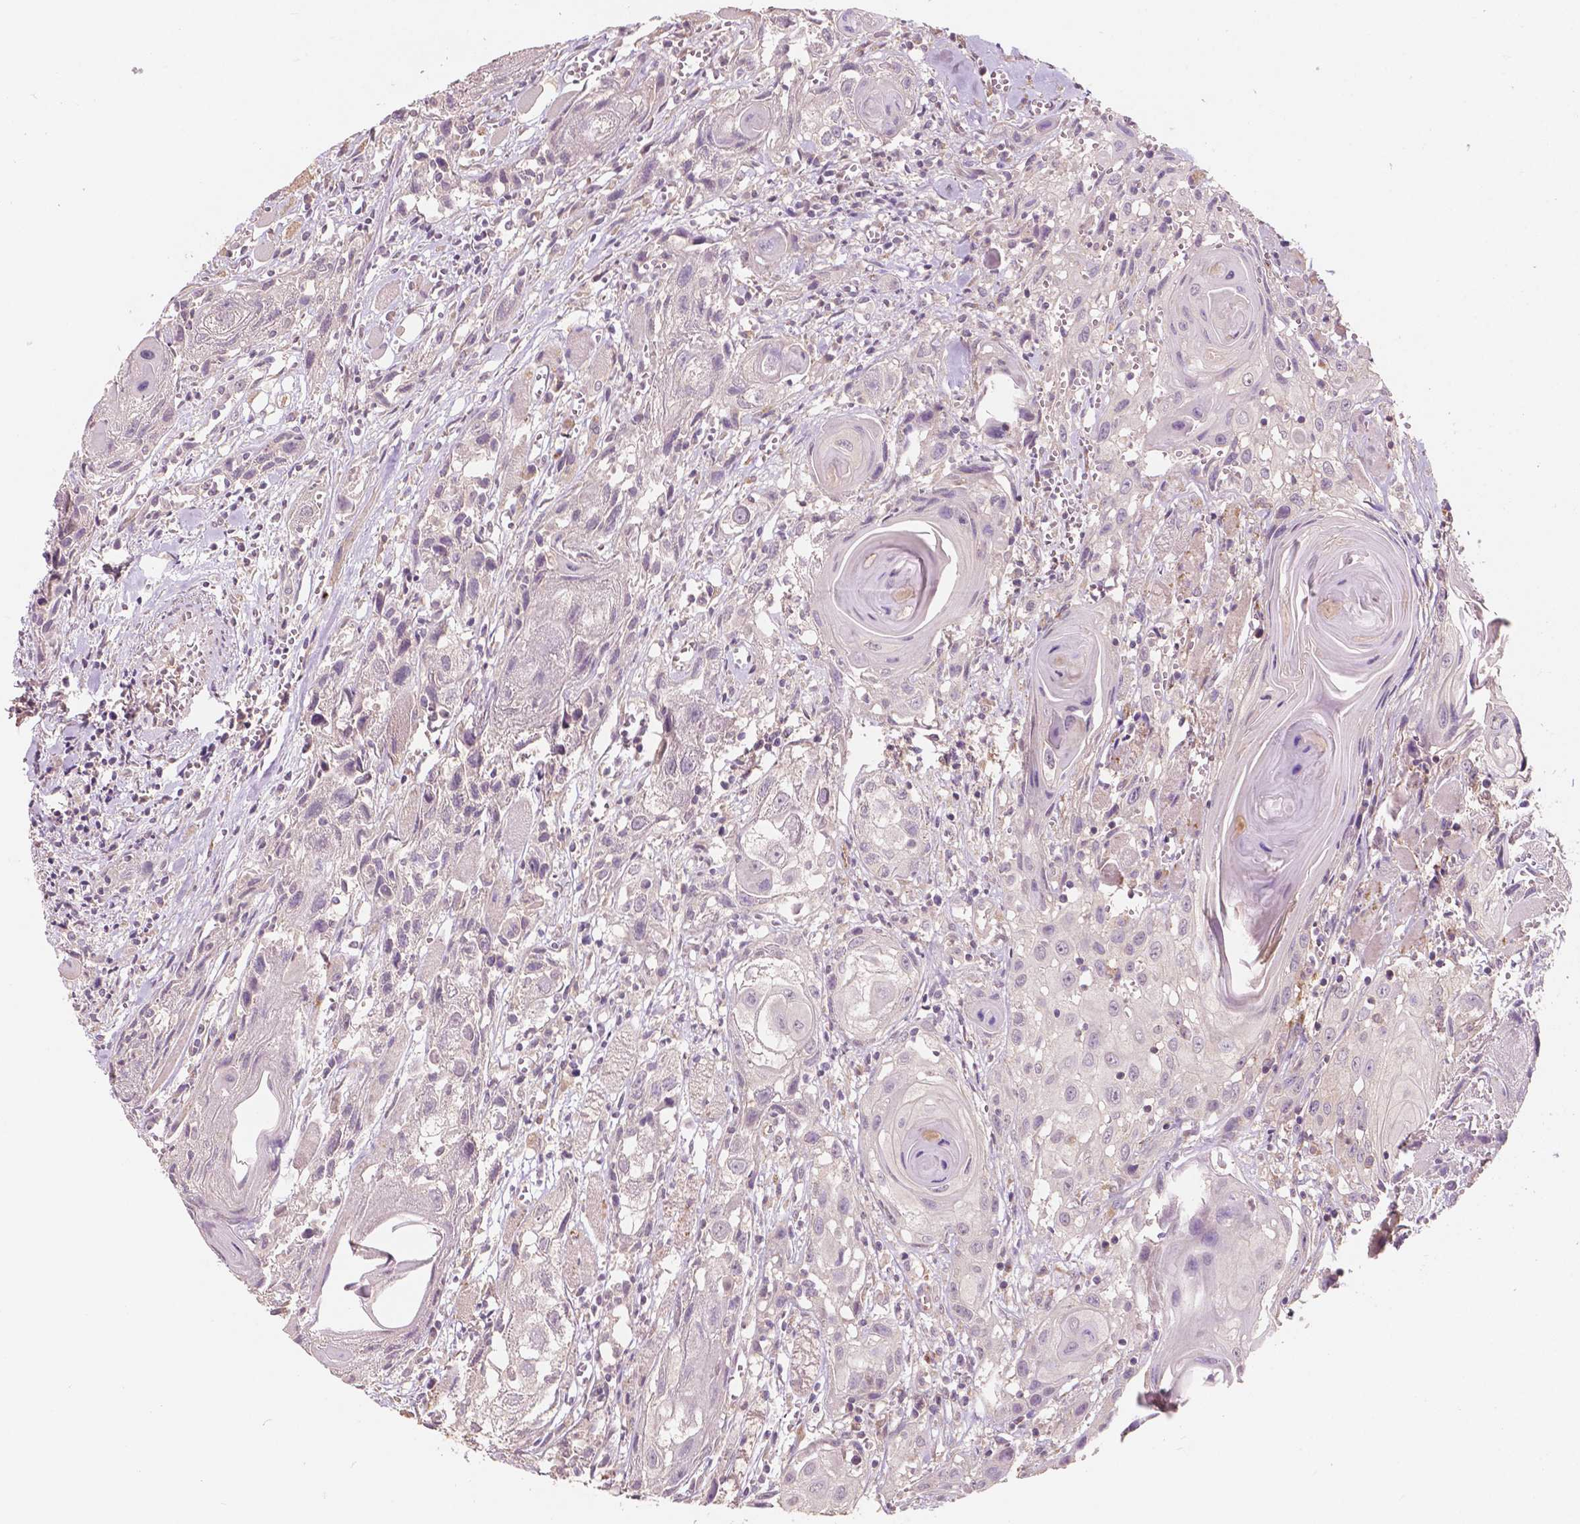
{"staining": {"intensity": "negative", "quantity": "none", "location": "none"}, "tissue": "head and neck cancer", "cell_type": "Tumor cells", "image_type": "cancer", "snomed": [{"axis": "morphology", "description": "Squamous cell carcinoma, NOS"}, {"axis": "topography", "description": "Head-Neck"}], "caption": "Tumor cells show no significant protein positivity in head and neck squamous cell carcinoma.", "gene": "CHPT1", "patient": {"sex": "female", "age": 80}}